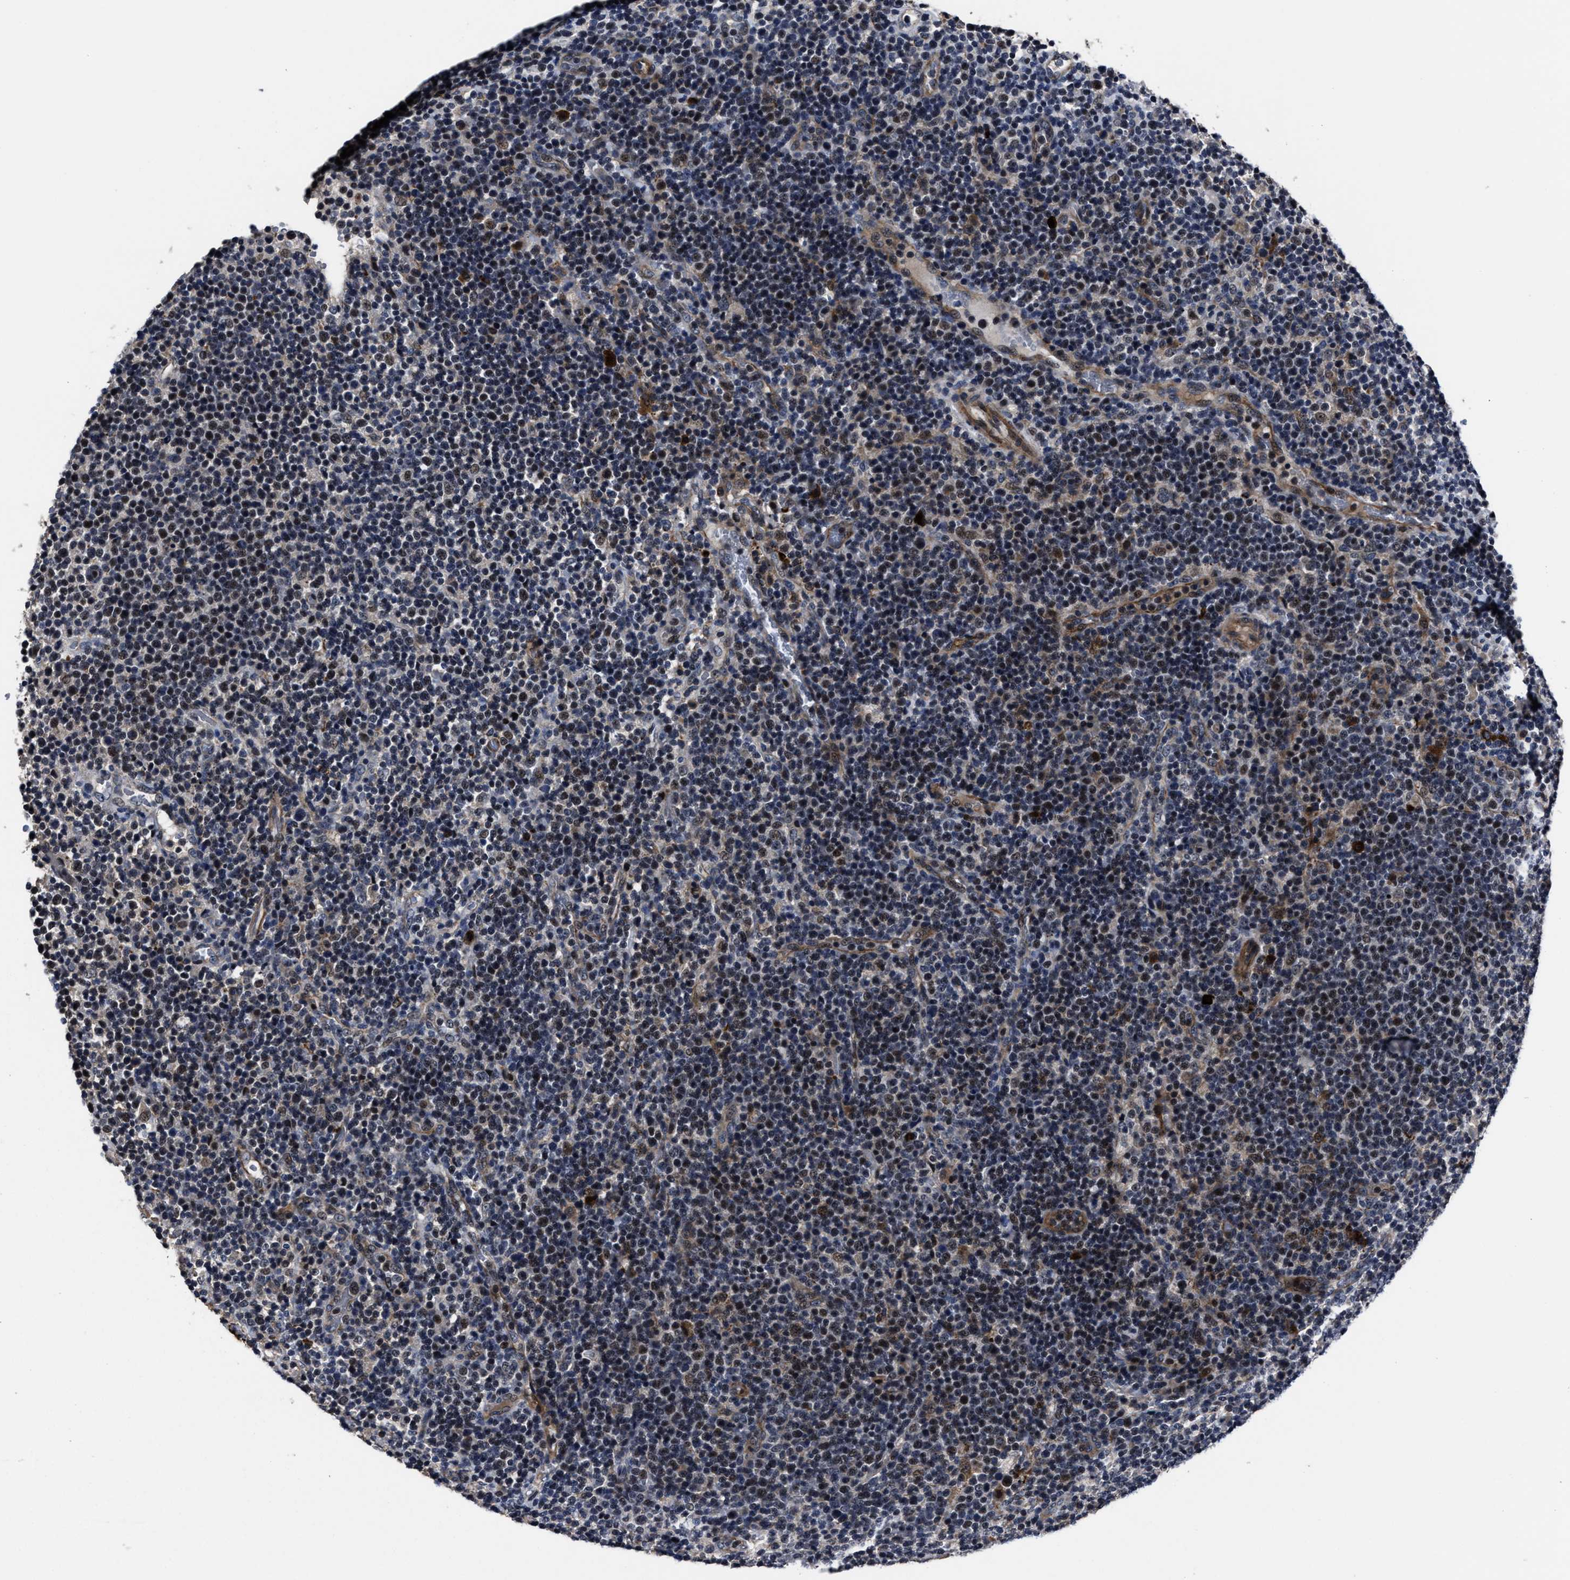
{"staining": {"intensity": "moderate", "quantity": "25%-75%", "location": "nuclear"}, "tissue": "lymphoma", "cell_type": "Tumor cells", "image_type": "cancer", "snomed": [{"axis": "morphology", "description": "Malignant lymphoma, non-Hodgkin's type, High grade"}, {"axis": "topography", "description": "Lymph node"}], "caption": "There is medium levels of moderate nuclear staining in tumor cells of malignant lymphoma, non-Hodgkin's type (high-grade), as demonstrated by immunohistochemical staining (brown color).", "gene": "RSBN1L", "patient": {"sex": "male", "age": 61}}